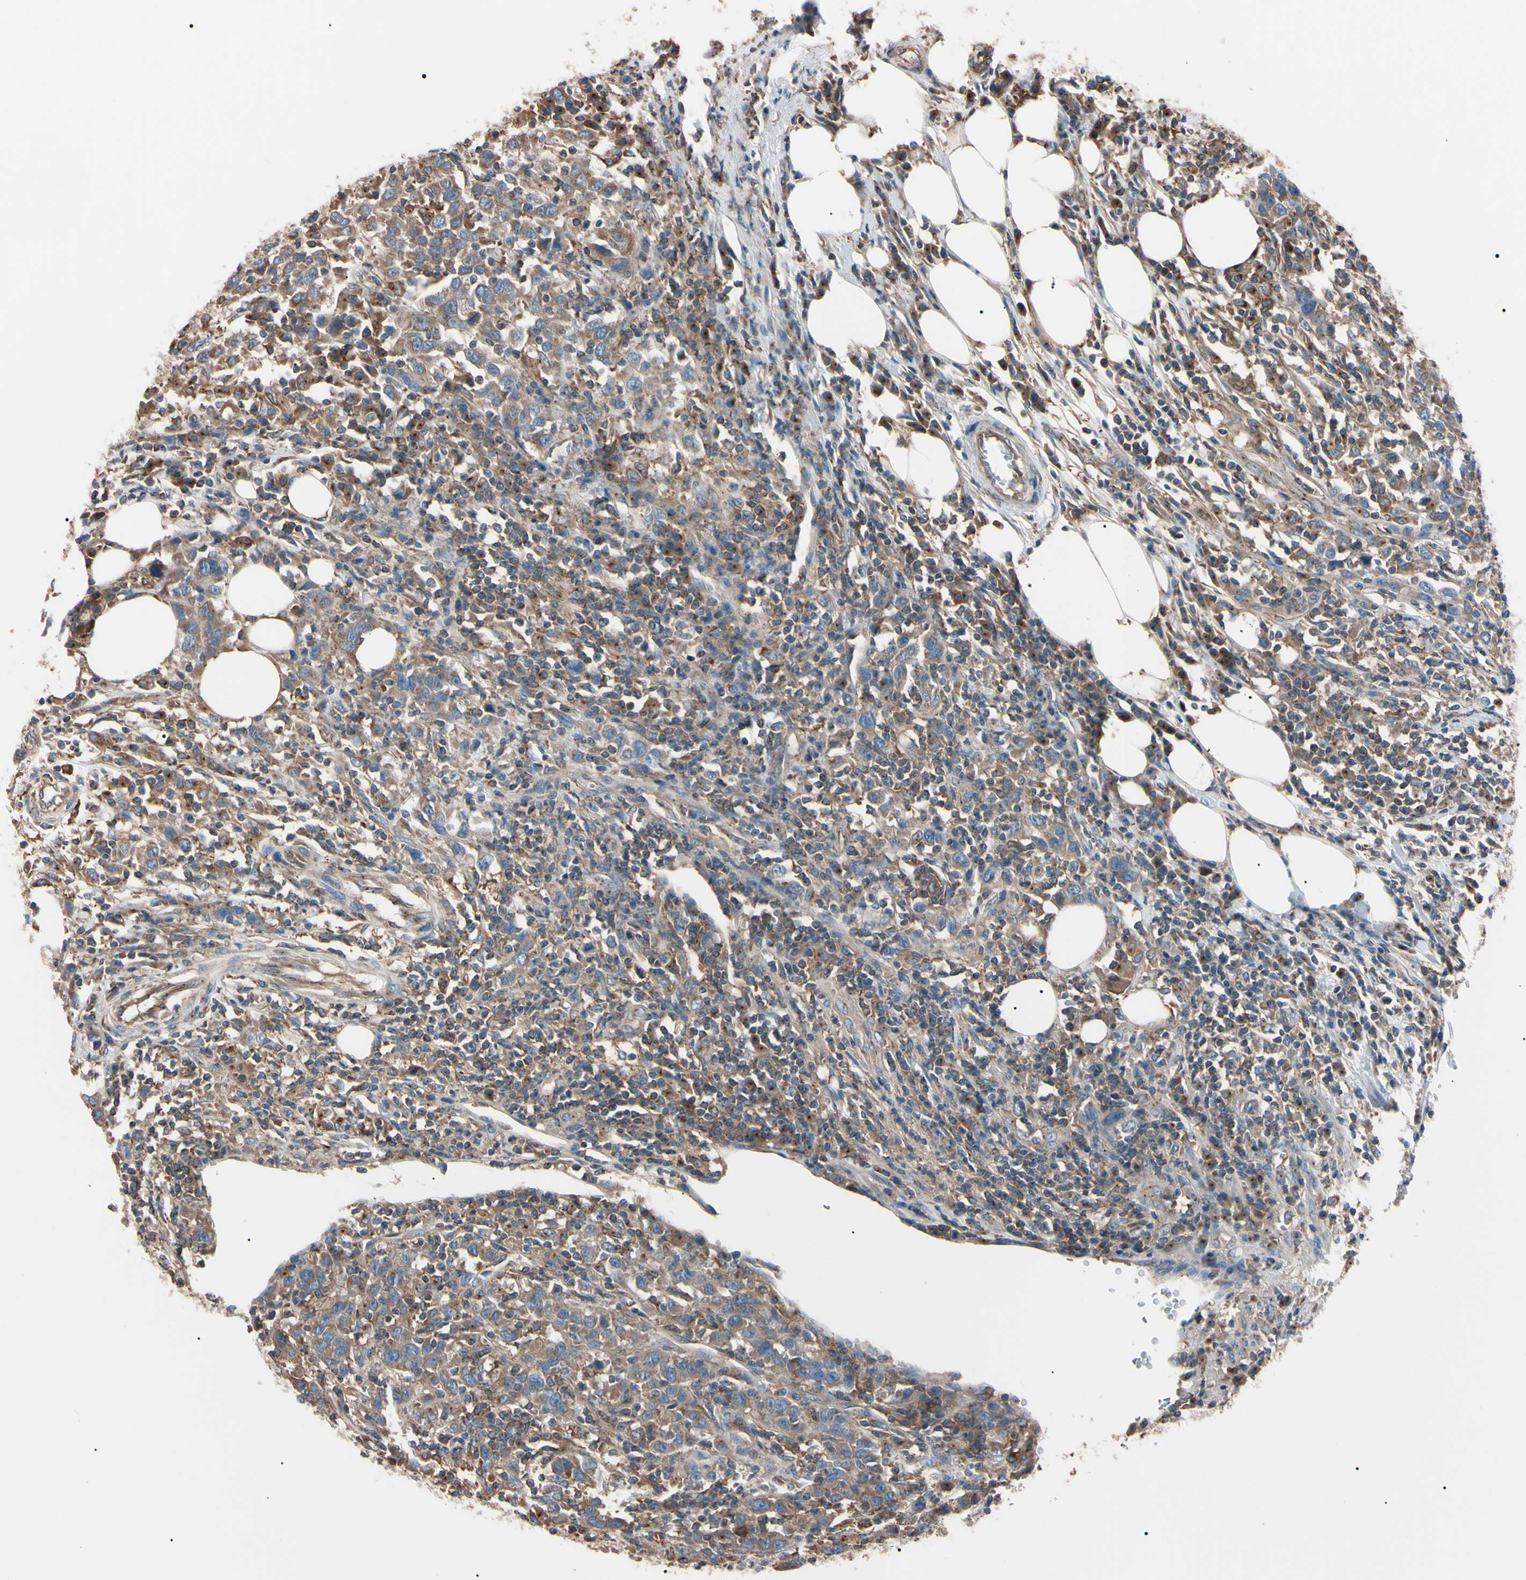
{"staining": {"intensity": "moderate", "quantity": "25%-75%", "location": "cytoplasmic/membranous"}, "tissue": "urothelial cancer", "cell_type": "Tumor cells", "image_type": "cancer", "snomed": [{"axis": "morphology", "description": "Urothelial carcinoma, High grade"}, {"axis": "topography", "description": "Urinary bladder"}], "caption": "Urothelial cancer stained for a protein exhibits moderate cytoplasmic/membranous positivity in tumor cells.", "gene": "PRKACA", "patient": {"sex": "male", "age": 61}}